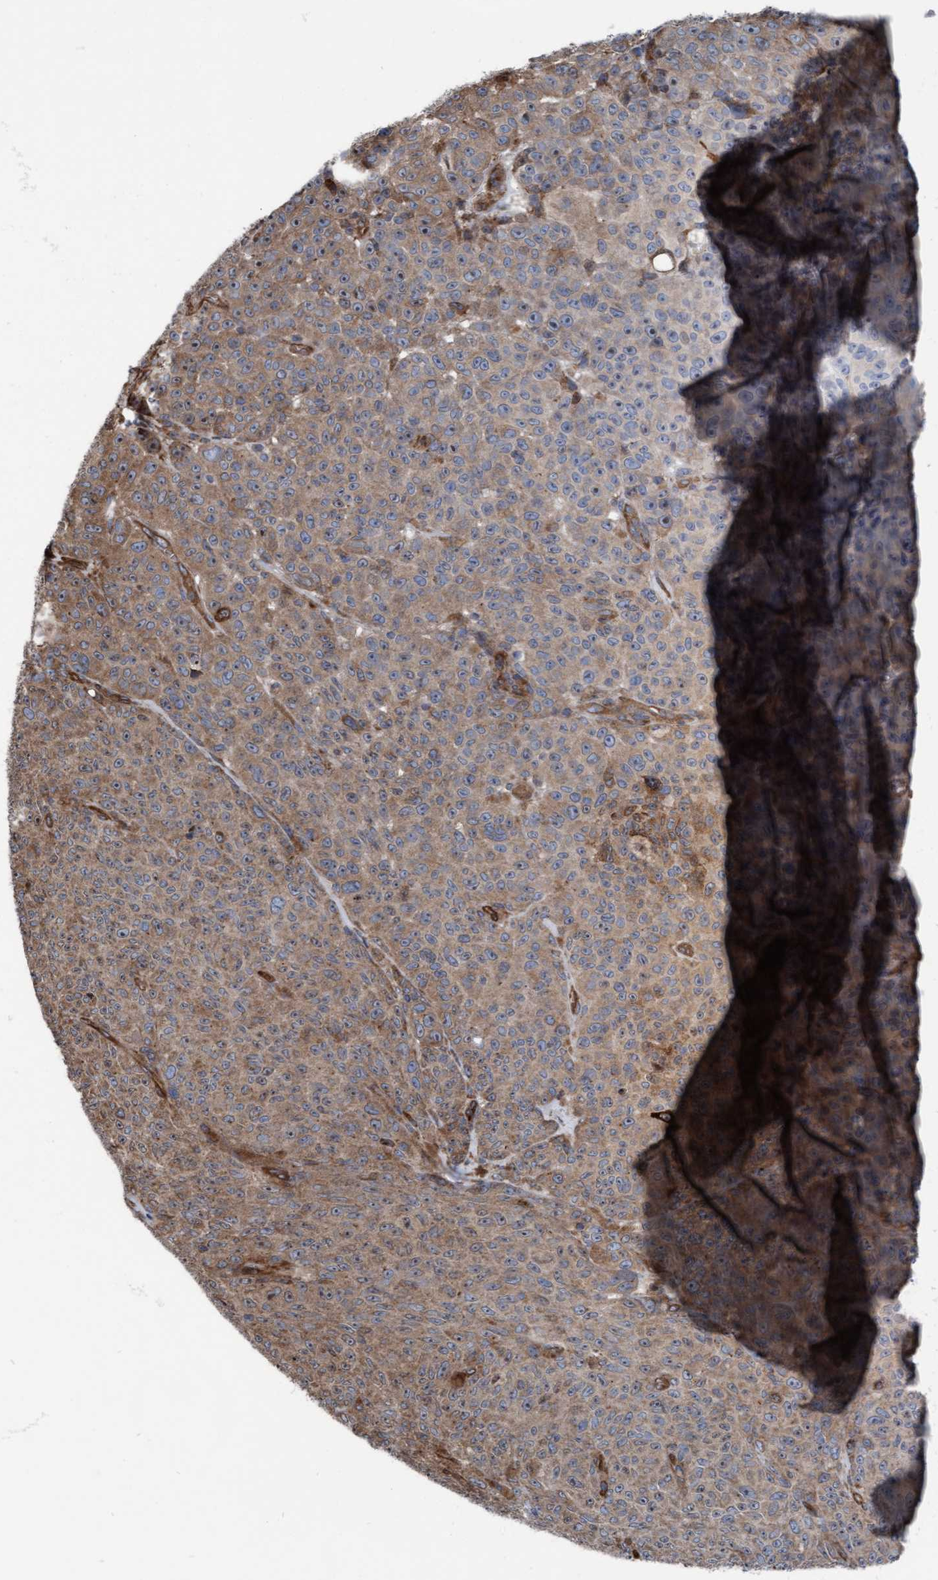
{"staining": {"intensity": "weak", "quantity": "25%-75%", "location": "cytoplasmic/membranous"}, "tissue": "melanoma", "cell_type": "Tumor cells", "image_type": "cancer", "snomed": [{"axis": "morphology", "description": "Malignant melanoma, NOS"}, {"axis": "topography", "description": "Skin"}], "caption": "High-magnification brightfield microscopy of malignant melanoma stained with DAB (brown) and counterstained with hematoxylin (blue). tumor cells exhibit weak cytoplasmic/membranous staining is present in about25%-75% of cells.", "gene": "RAP1GAP2", "patient": {"sex": "female", "age": 82}}